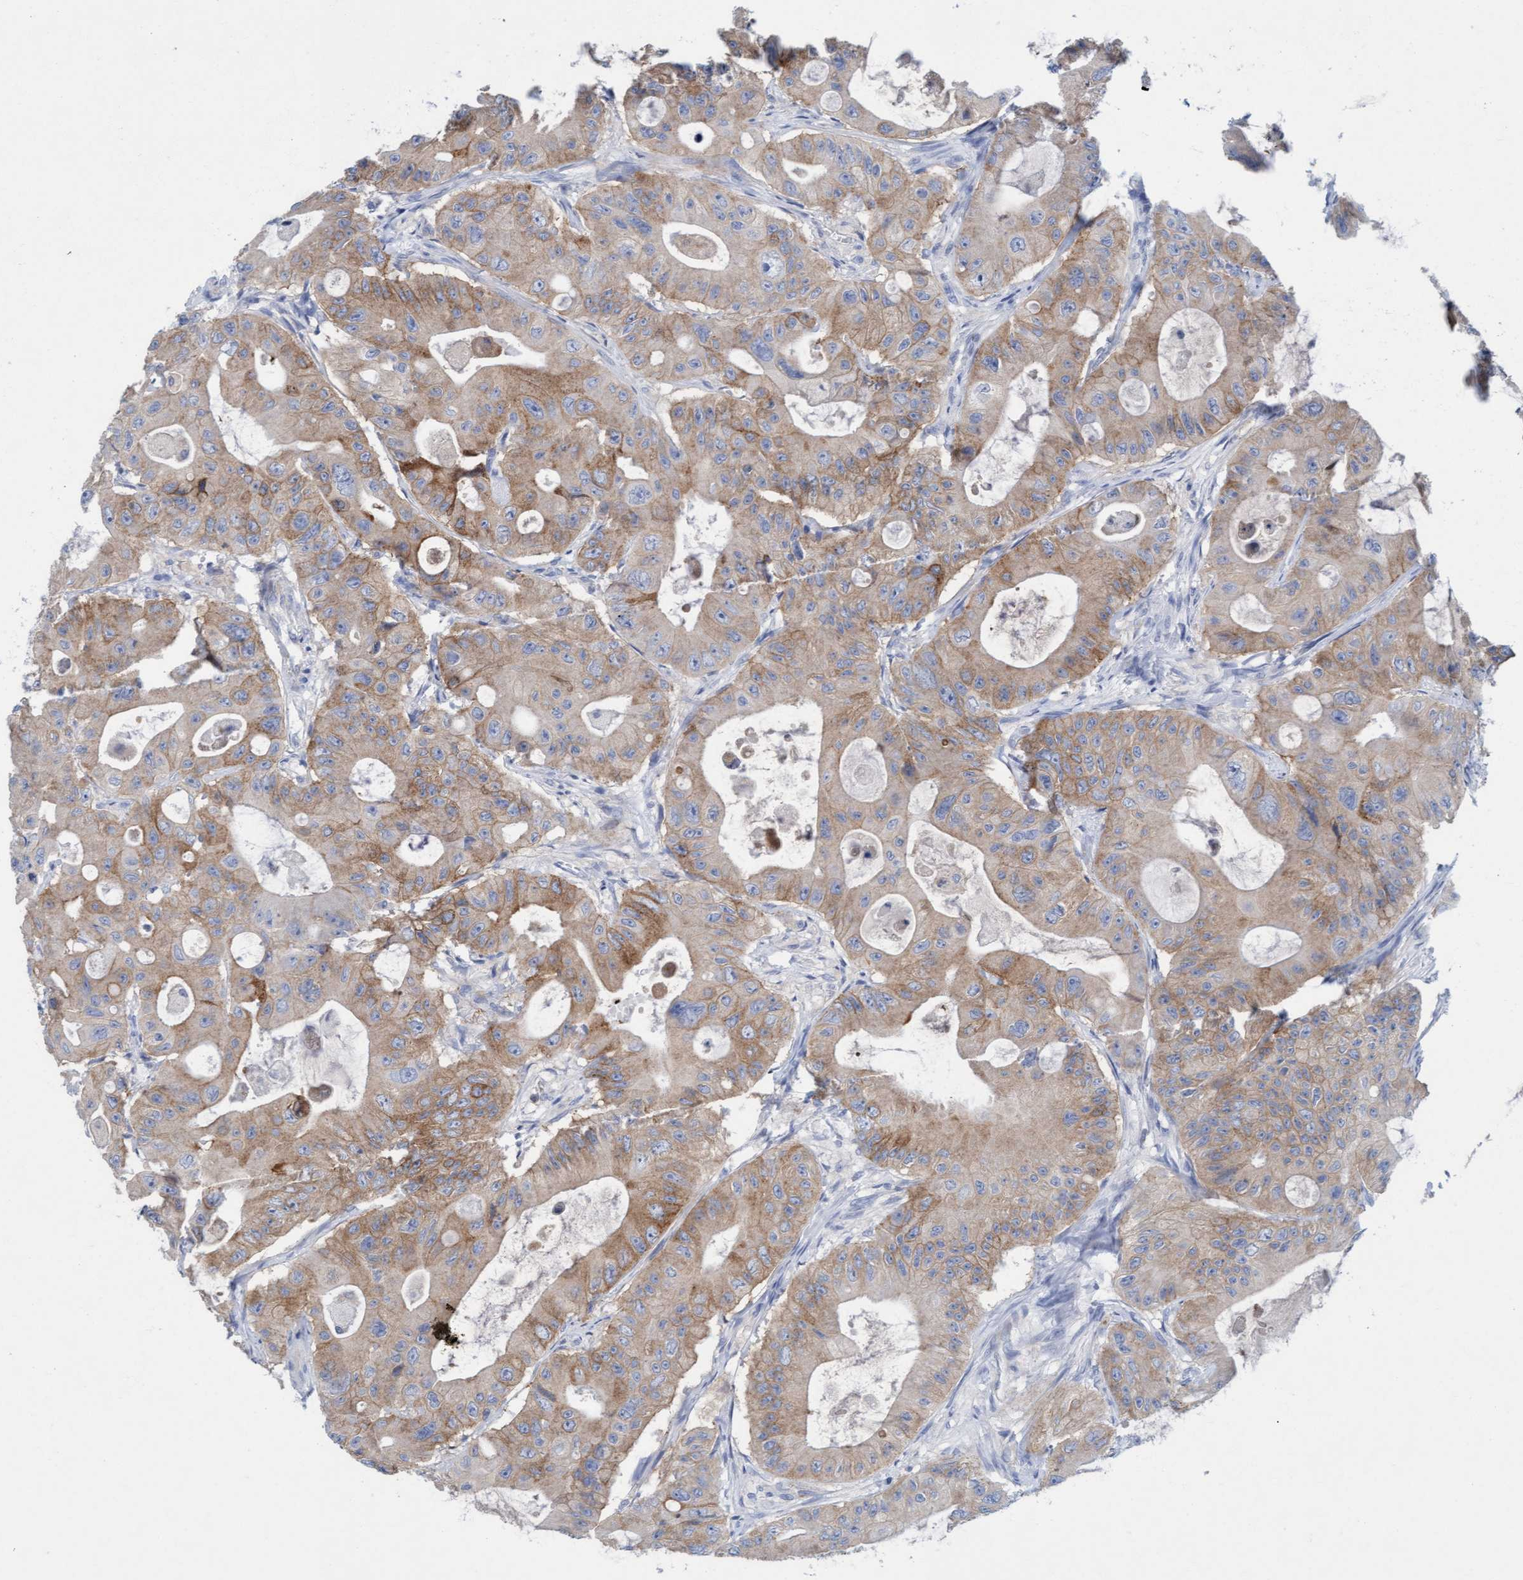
{"staining": {"intensity": "moderate", "quantity": ">75%", "location": "cytoplasmic/membranous"}, "tissue": "colorectal cancer", "cell_type": "Tumor cells", "image_type": "cancer", "snomed": [{"axis": "morphology", "description": "Adenocarcinoma, NOS"}, {"axis": "topography", "description": "Colon"}], "caption": "Protein expression analysis of adenocarcinoma (colorectal) displays moderate cytoplasmic/membranous staining in approximately >75% of tumor cells.", "gene": "SIGIRR", "patient": {"sex": "female", "age": 46}}